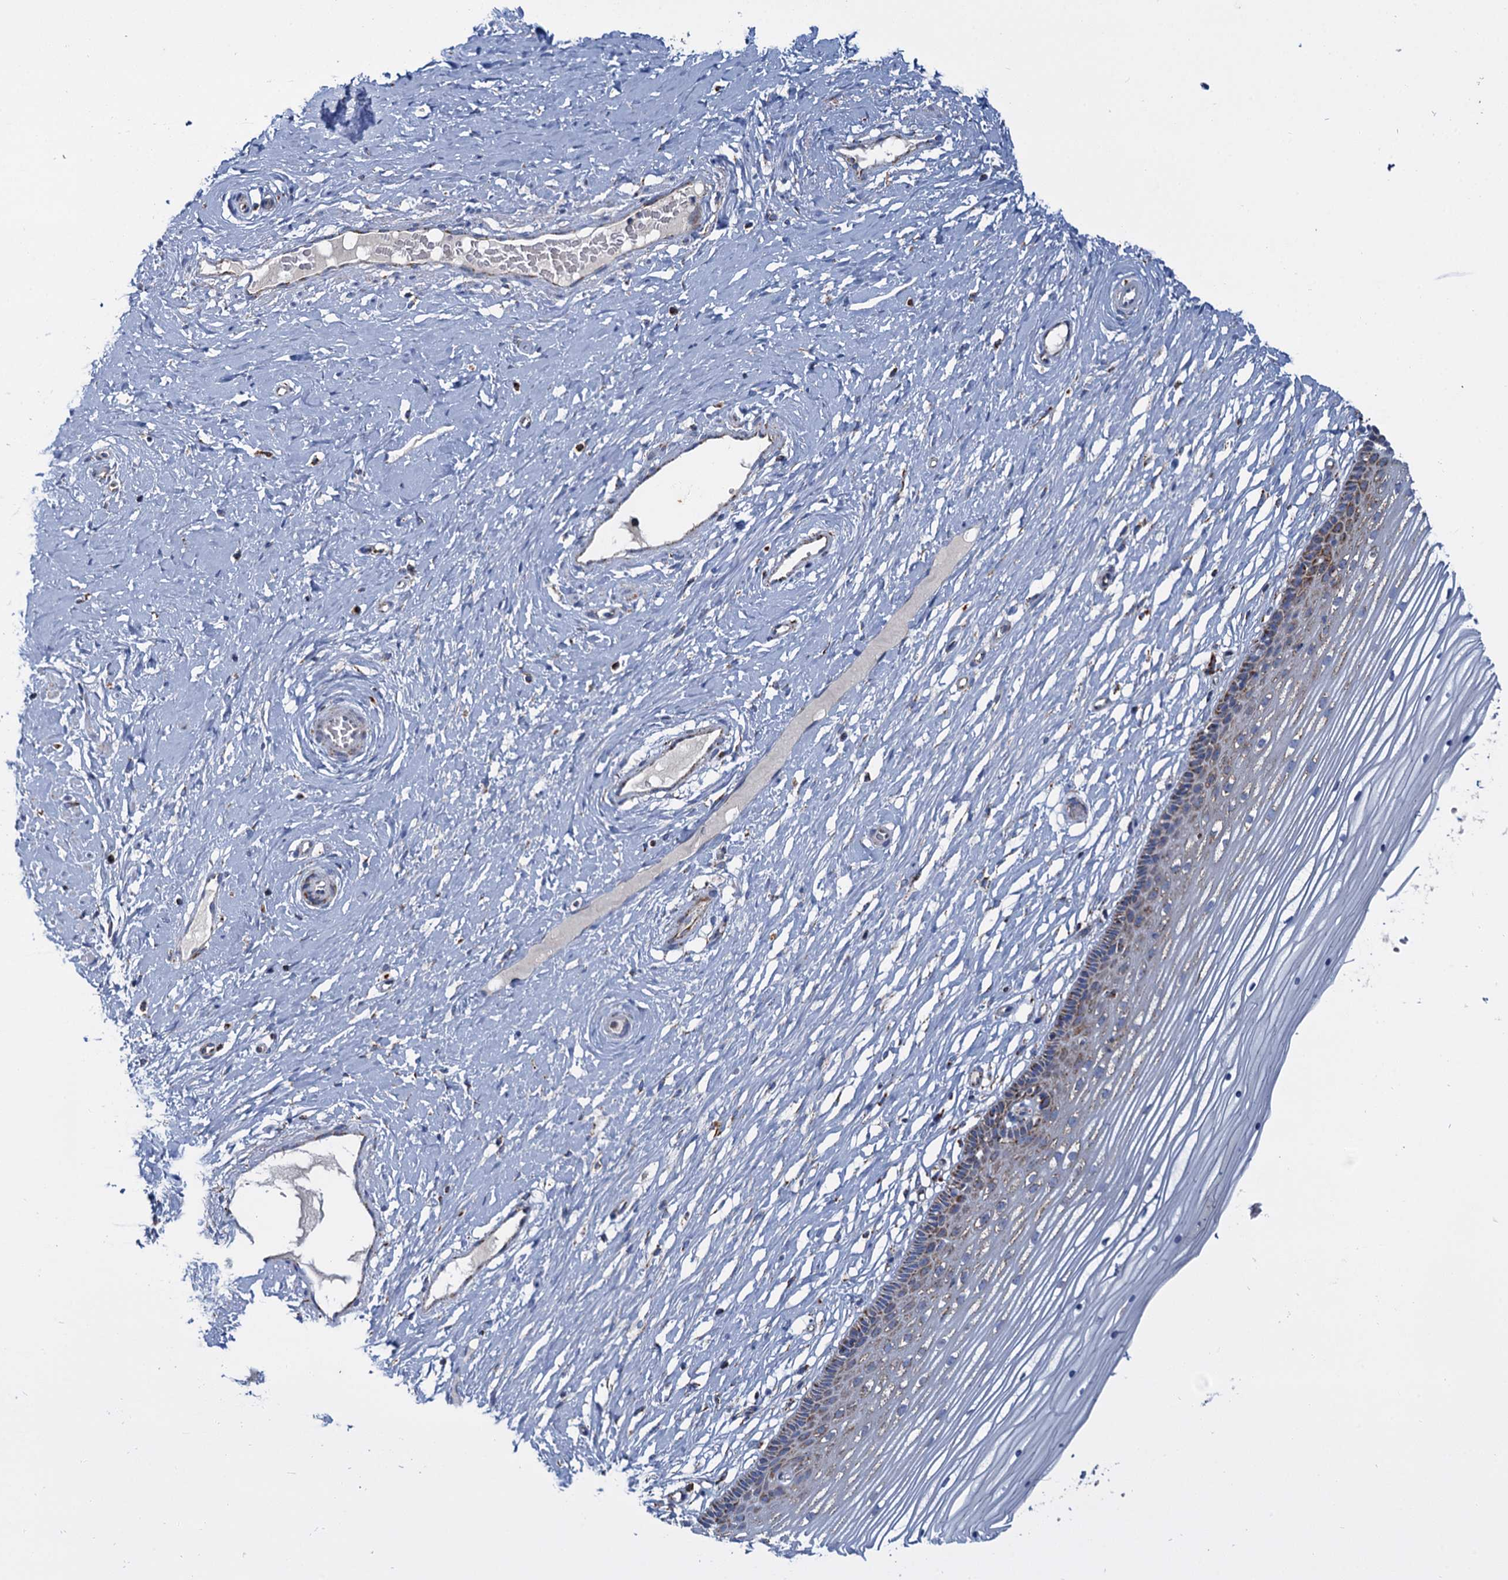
{"staining": {"intensity": "moderate", "quantity": "25%-75%", "location": "cytoplasmic/membranous"}, "tissue": "vagina", "cell_type": "Squamous epithelial cells", "image_type": "normal", "snomed": [{"axis": "morphology", "description": "Normal tissue, NOS"}, {"axis": "topography", "description": "Vagina"}, {"axis": "topography", "description": "Cervix"}], "caption": "An IHC image of benign tissue is shown. Protein staining in brown highlights moderate cytoplasmic/membranous positivity in vagina within squamous epithelial cells. Nuclei are stained in blue.", "gene": "CCP110", "patient": {"sex": "female", "age": 40}}